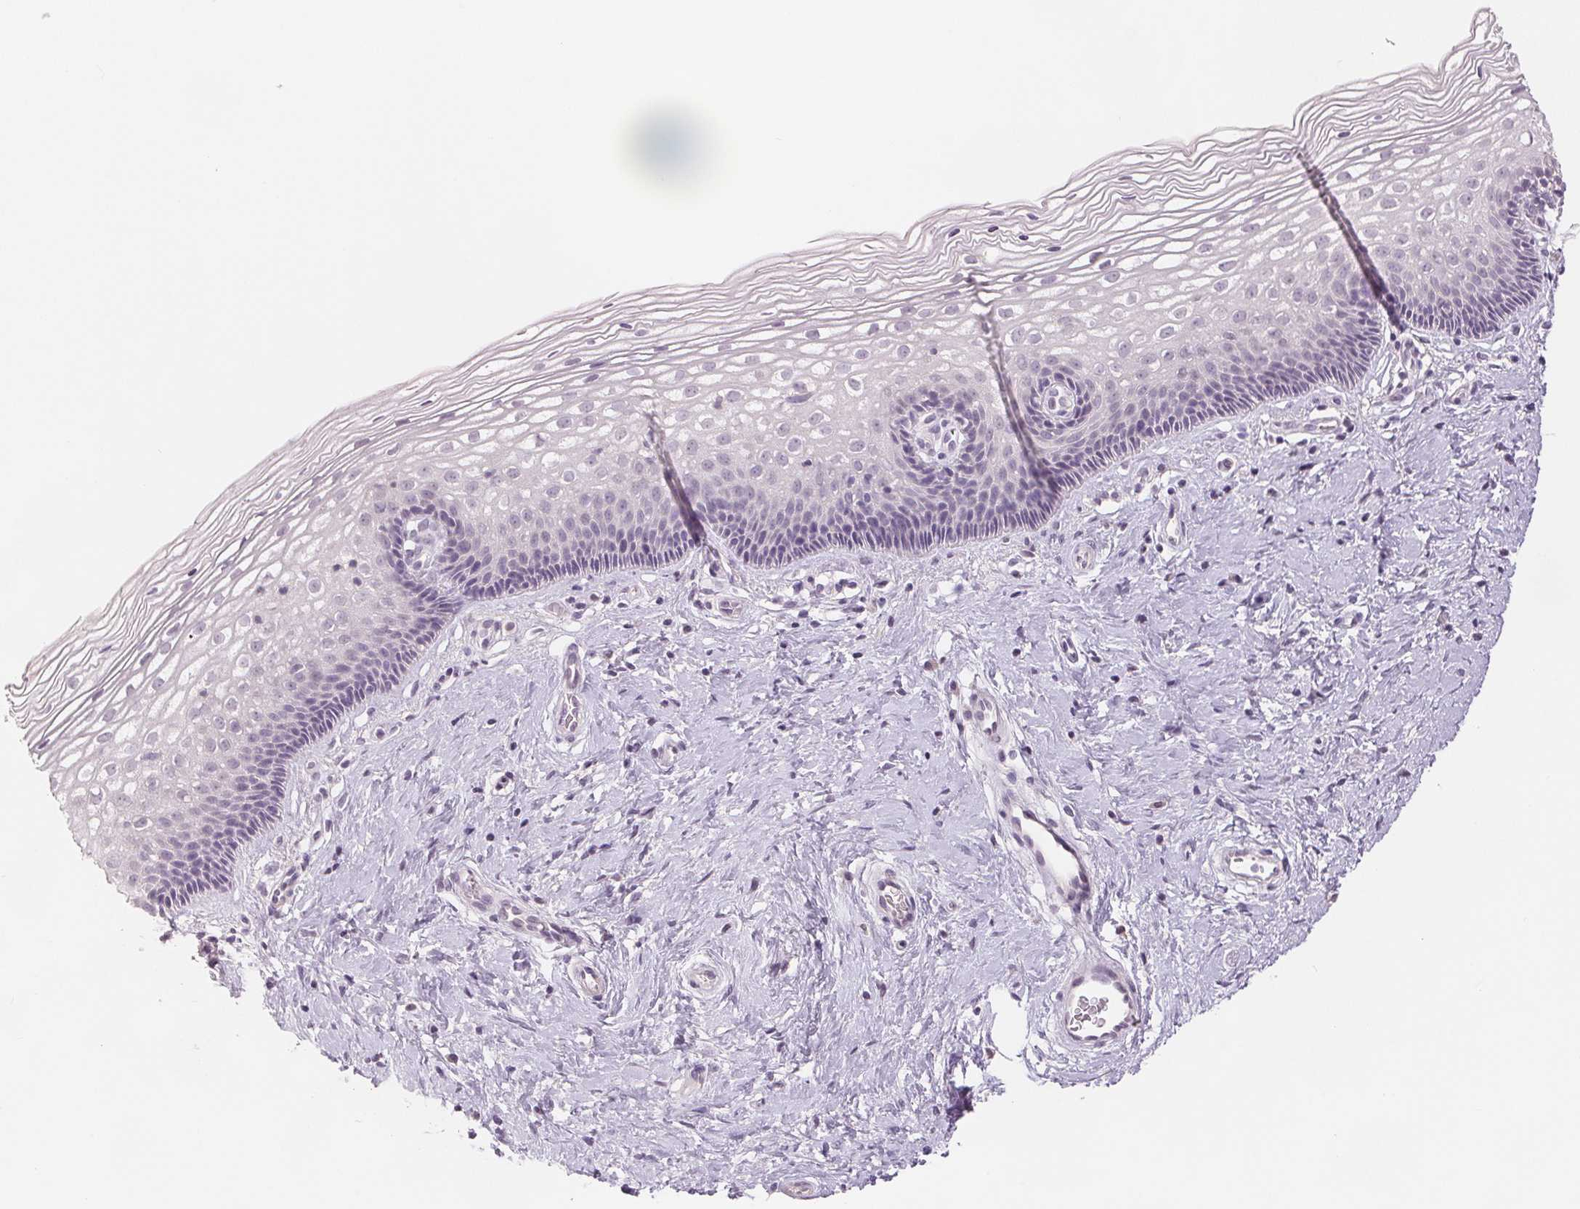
{"staining": {"intensity": "negative", "quantity": "none", "location": "none"}, "tissue": "cervix", "cell_type": "Glandular cells", "image_type": "normal", "snomed": [{"axis": "morphology", "description": "Normal tissue, NOS"}, {"axis": "topography", "description": "Cervix"}], "caption": "Immunohistochemical staining of unremarkable human cervix exhibits no significant positivity in glandular cells.", "gene": "SLC27A5", "patient": {"sex": "female", "age": 34}}